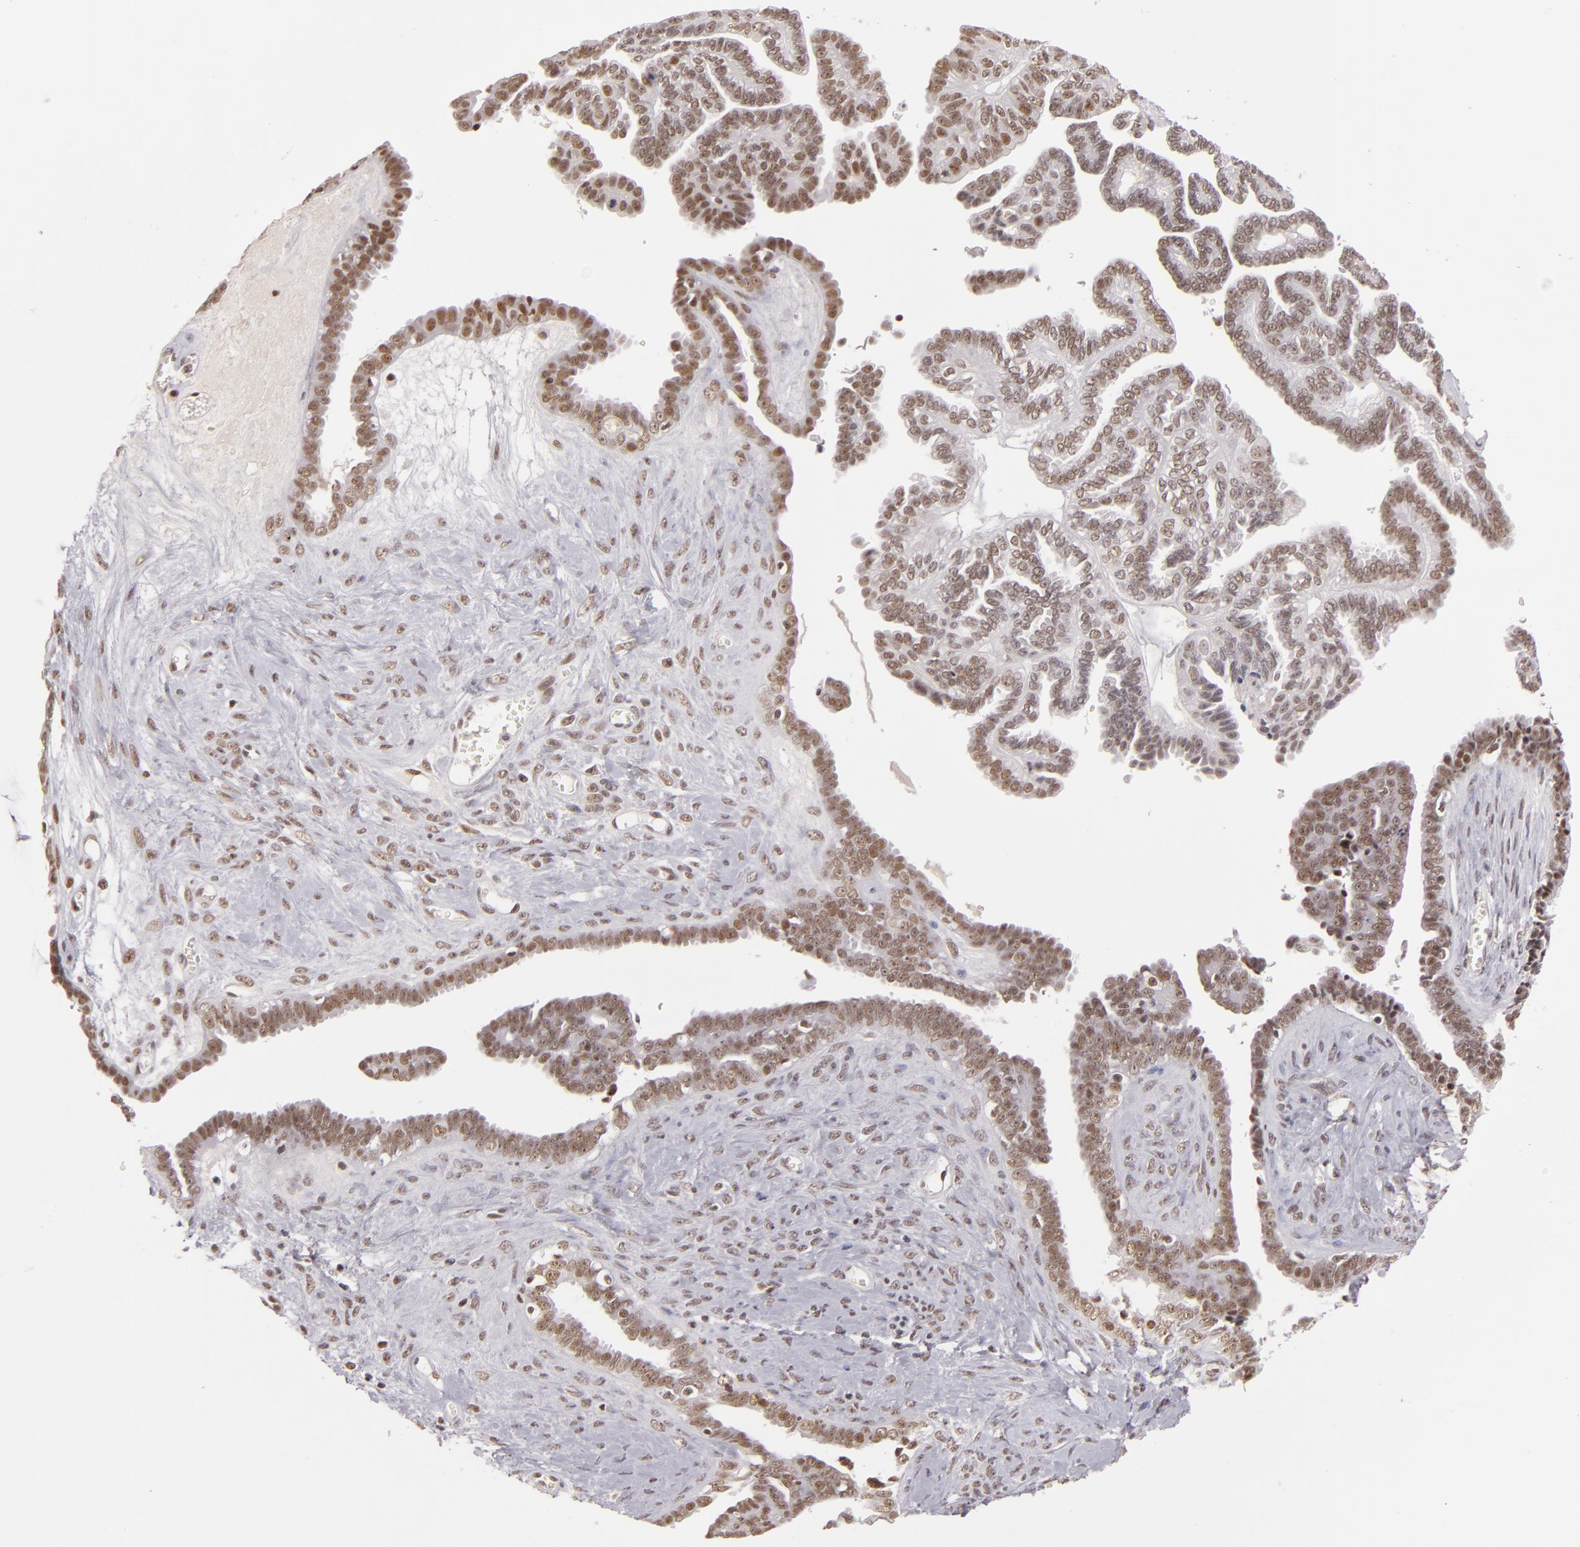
{"staining": {"intensity": "weak", "quantity": "25%-75%", "location": "nuclear"}, "tissue": "ovarian cancer", "cell_type": "Tumor cells", "image_type": "cancer", "snomed": [{"axis": "morphology", "description": "Cystadenocarcinoma, serous, NOS"}, {"axis": "topography", "description": "Ovary"}], "caption": "Immunohistochemistry (IHC) of human ovarian cancer reveals low levels of weak nuclear staining in approximately 25%-75% of tumor cells.", "gene": "INTS6", "patient": {"sex": "female", "age": 71}}